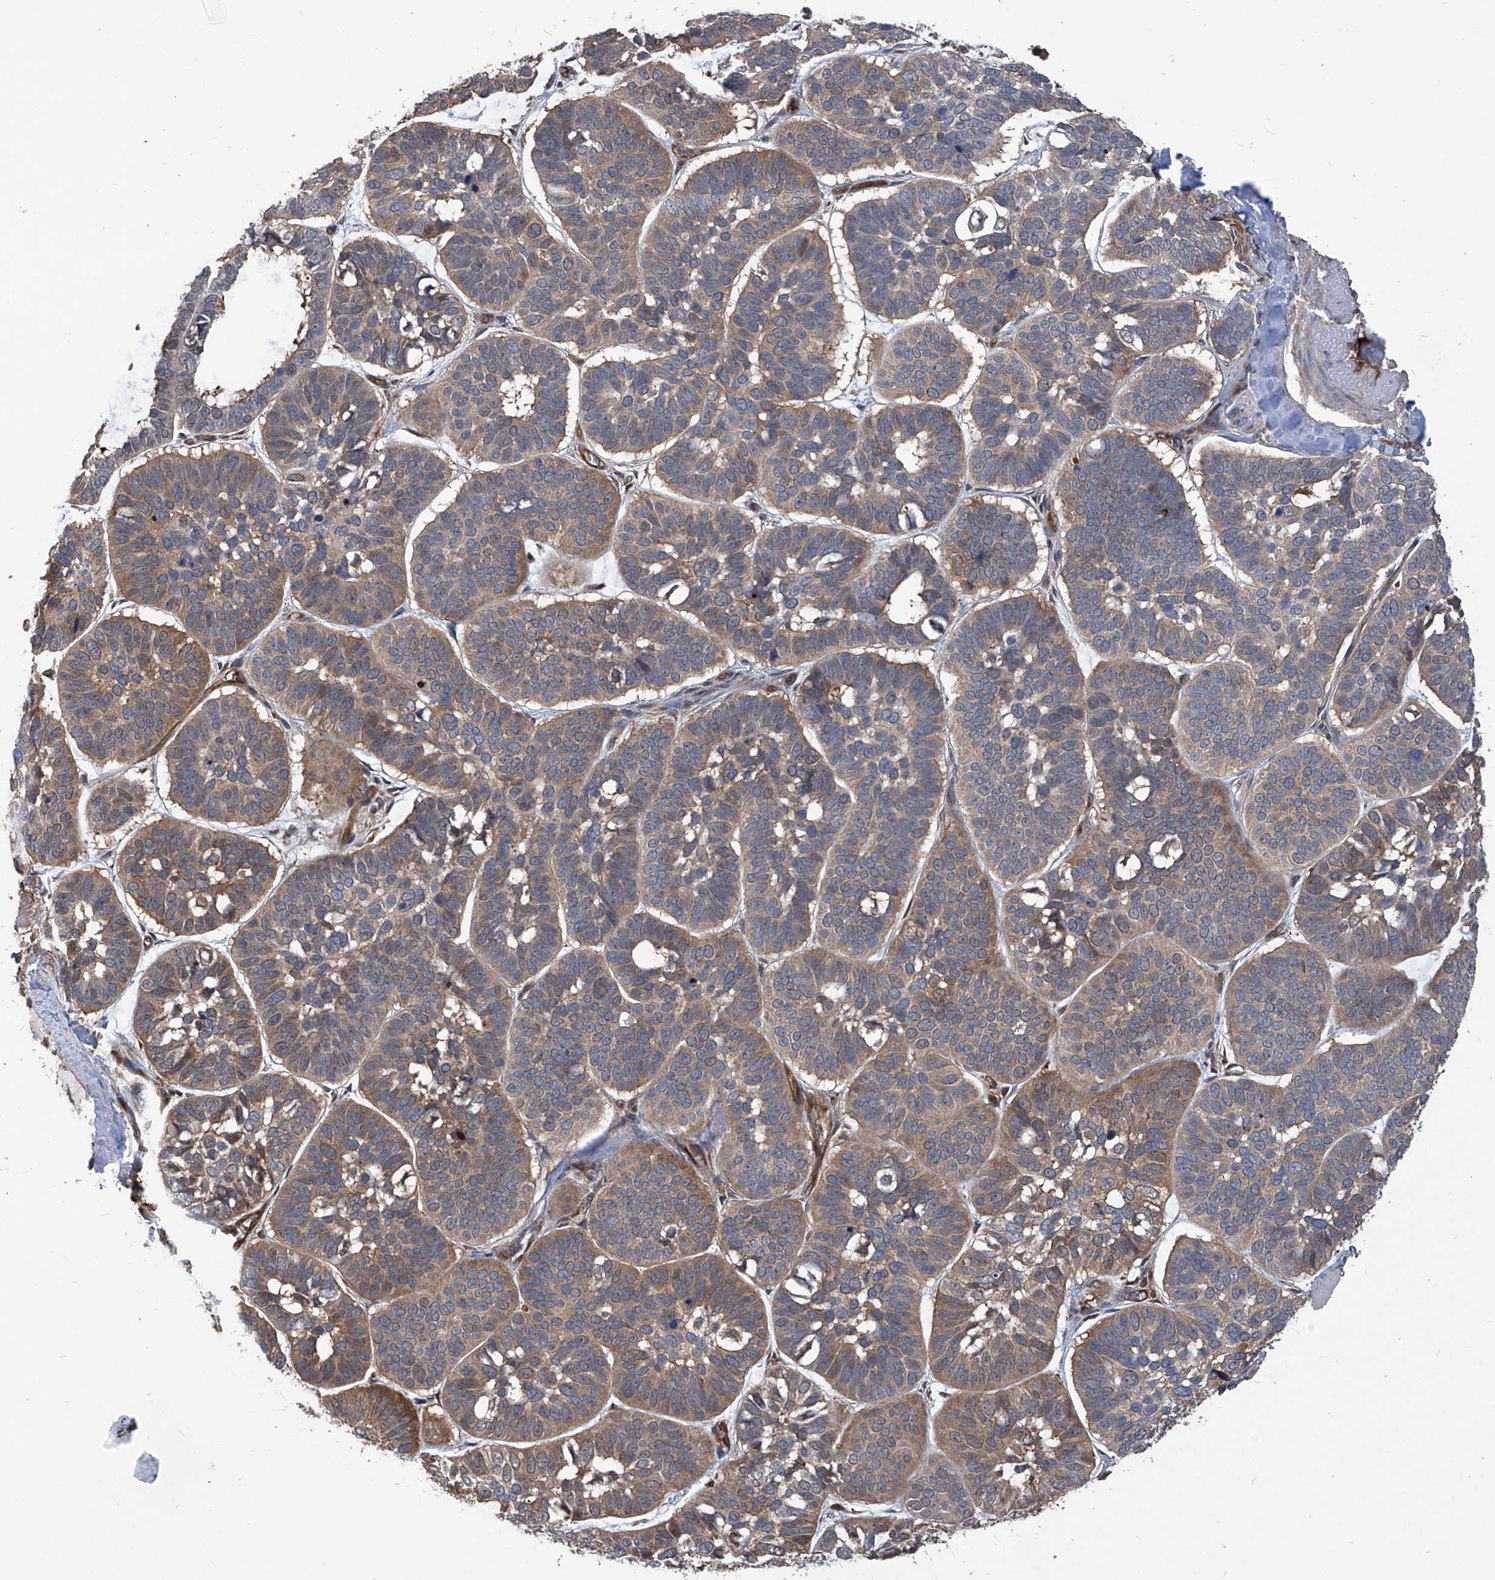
{"staining": {"intensity": "moderate", "quantity": ">75%", "location": "cytoplasmic/membranous"}, "tissue": "skin cancer", "cell_type": "Tumor cells", "image_type": "cancer", "snomed": [{"axis": "morphology", "description": "Basal cell carcinoma"}, {"axis": "topography", "description": "Skin"}], "caption": "Protein expression analysis of skin basal cell carcinoma reveals moderate cytoplasmic/membranous staining in approximately >75% of tumor cells.", "gene": "PSMB1", "patient": {"sex": "male", "age": 62}}